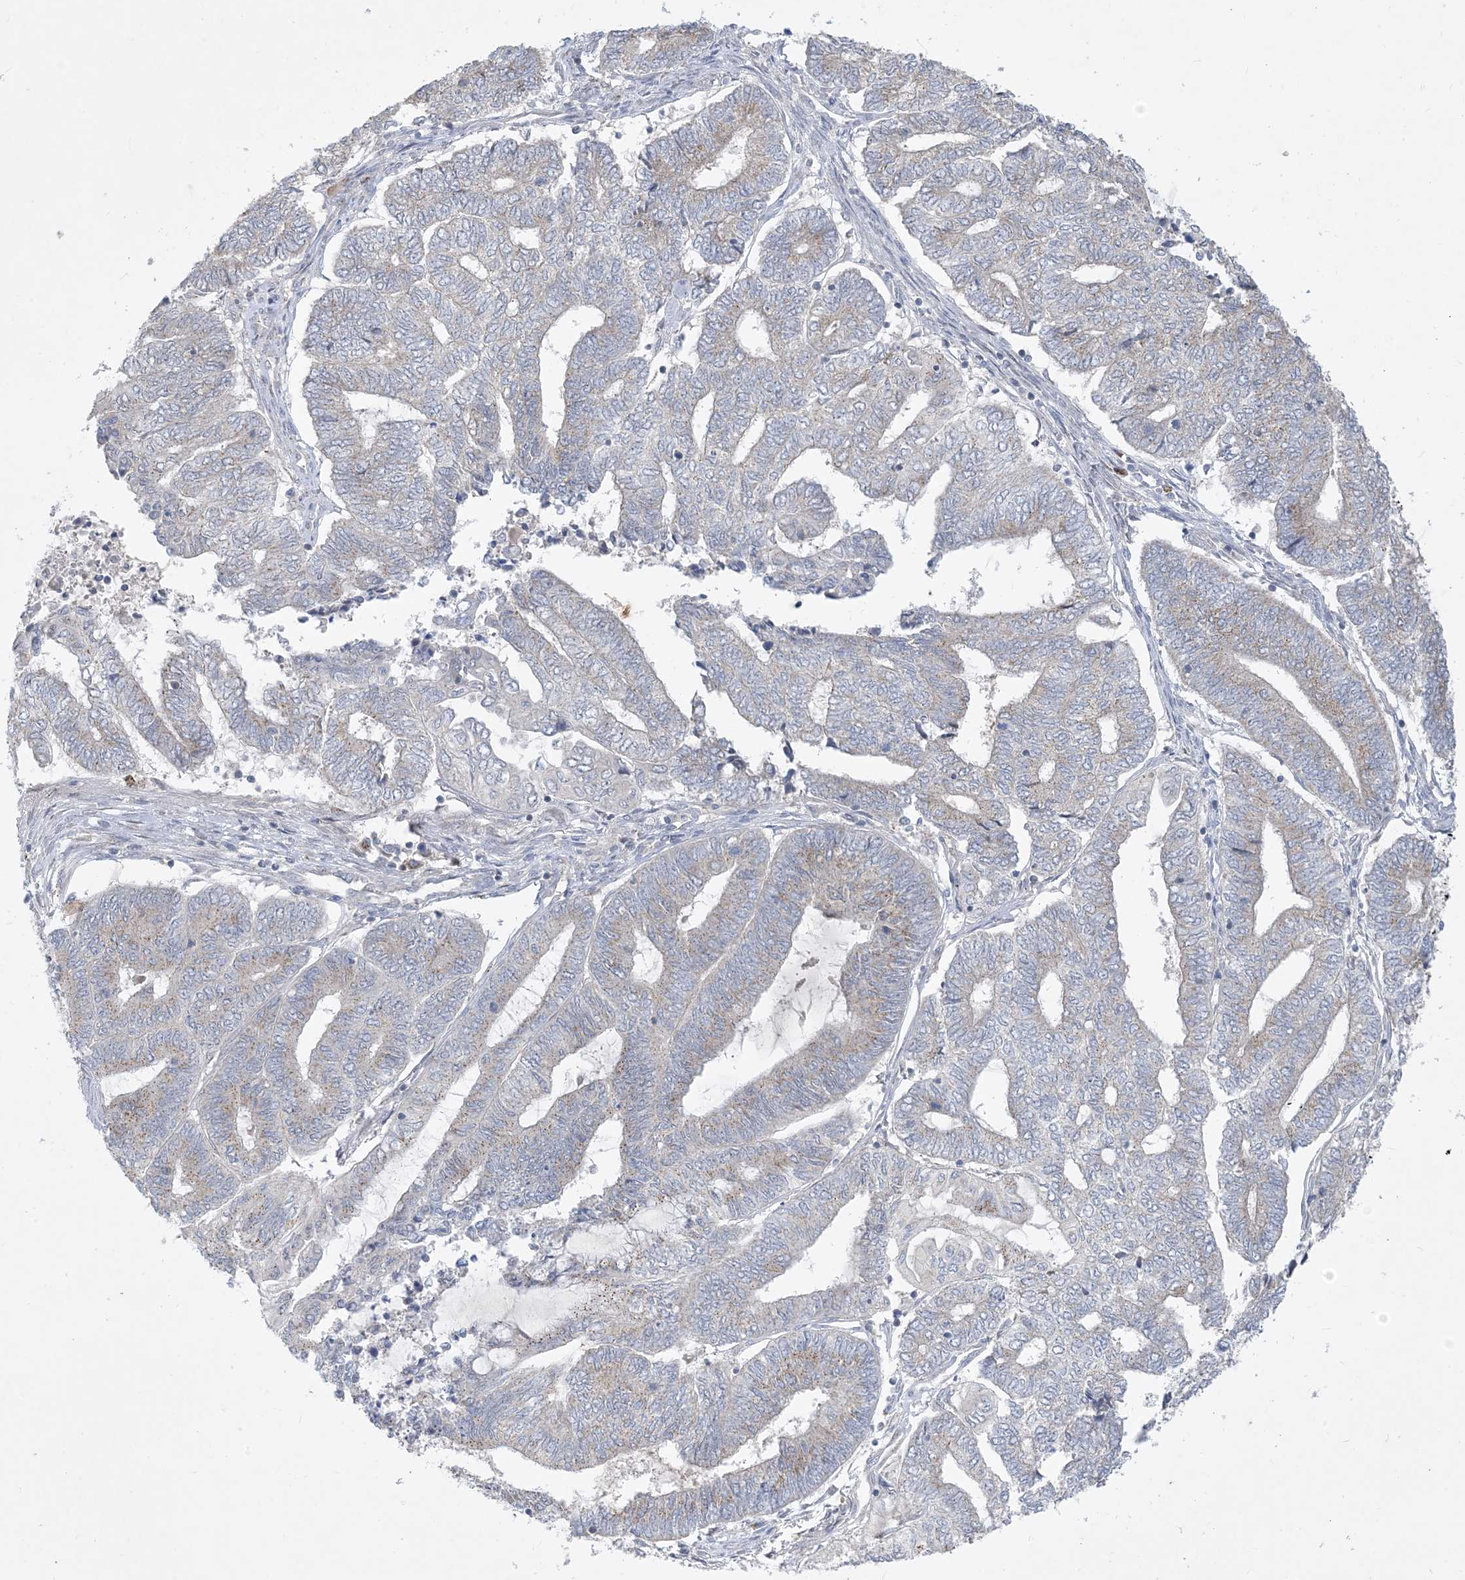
{"staining": {"intensity": "weak", "quantity": "25%-75%", "location": "cytoplasmic/membranous"}, "tissue": "endometrial cancer", "cell_type": "Tumor cells", "image_type": "cancer", "snomed": [{"axis": "morphology", "description": "Adenocarcinoma, NOS"}, {"axis": "topography", "description": "Uterus"}, {"axis": "topography", "description": "Endometrium"}], "caption": "Endometrial cancer was stained to show a protein in brown. There is low levels of weak cytoplasmic/membranous staining in approximately 25%-75% of tumor cells. (Stains: DAB (3,3'-diaminobenzidine) in brown, nuclei in blue, Microscopy: brightfield microscopy at high magnification).", "gene": "CCDC14", "patient": {"sex": "female", "age": 70}}